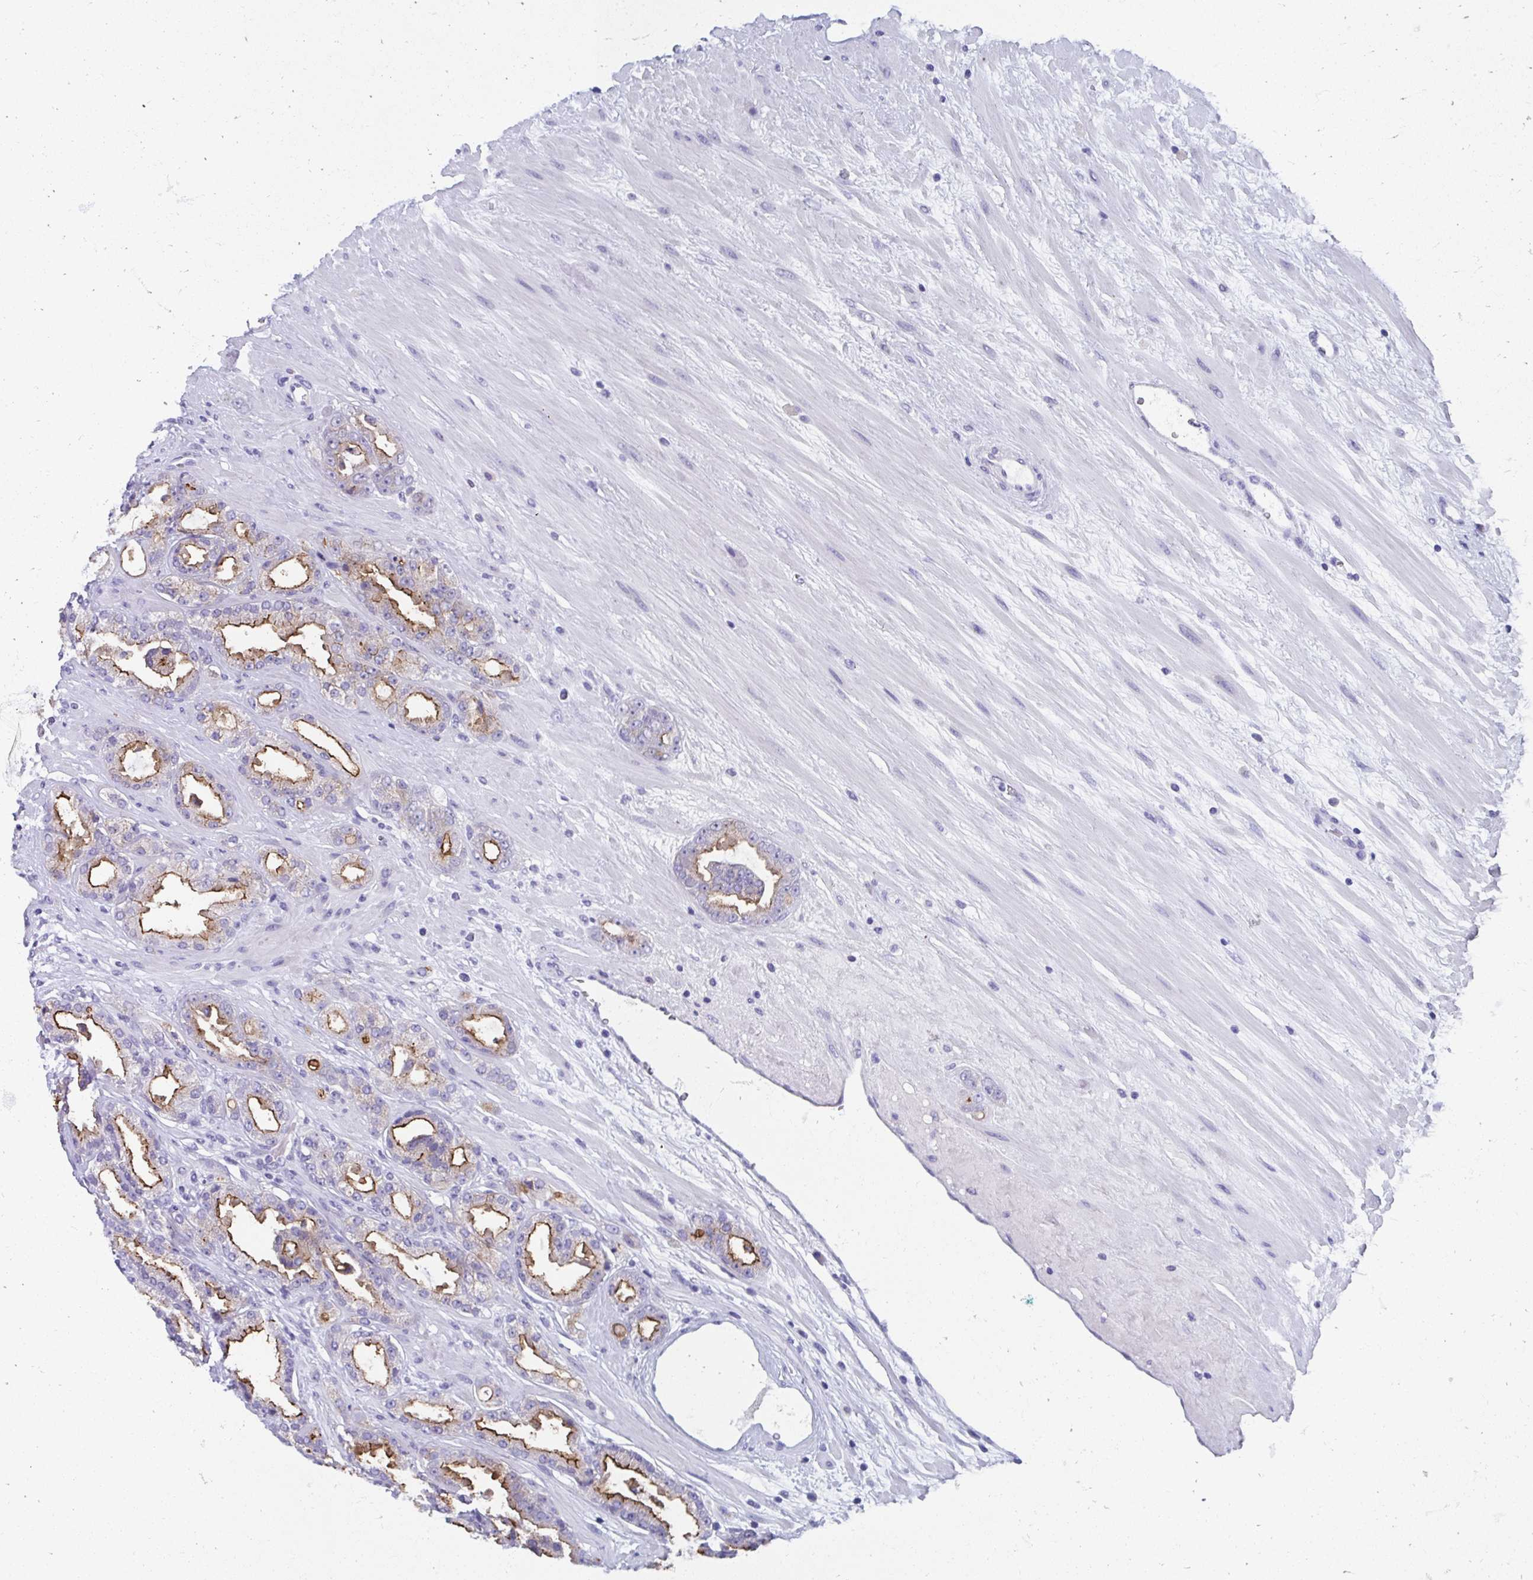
{"staining": {"intensity": "moderate", "quantity": "25%-75%", "location": "cytoplasmic/membranous"}, "tissue": "prostate cancer", "cell_type": "Tumor cells", "image_type": "cancer", "snomed": [{"axis": "morphology", "description": "Adenocarcinoma, Low grade"}, {"axis": "topography", "description": "Prostate"}], "caption": "Prostate cancer (low-grade adenocarcinoma) stained with immunohistochemistry (IHC) demonstrates moderate cytoplasmic/membranous expression in approximately 25%-75% of tumor cells. (Stains: DAB (3,3'-diaminobenzidine) in brown, nuclei in blue, Microscopy: brightfield microscopy at high magnification).", "gene": "TMPRSS2", "patient": {"sex": "male", "age": 61}}